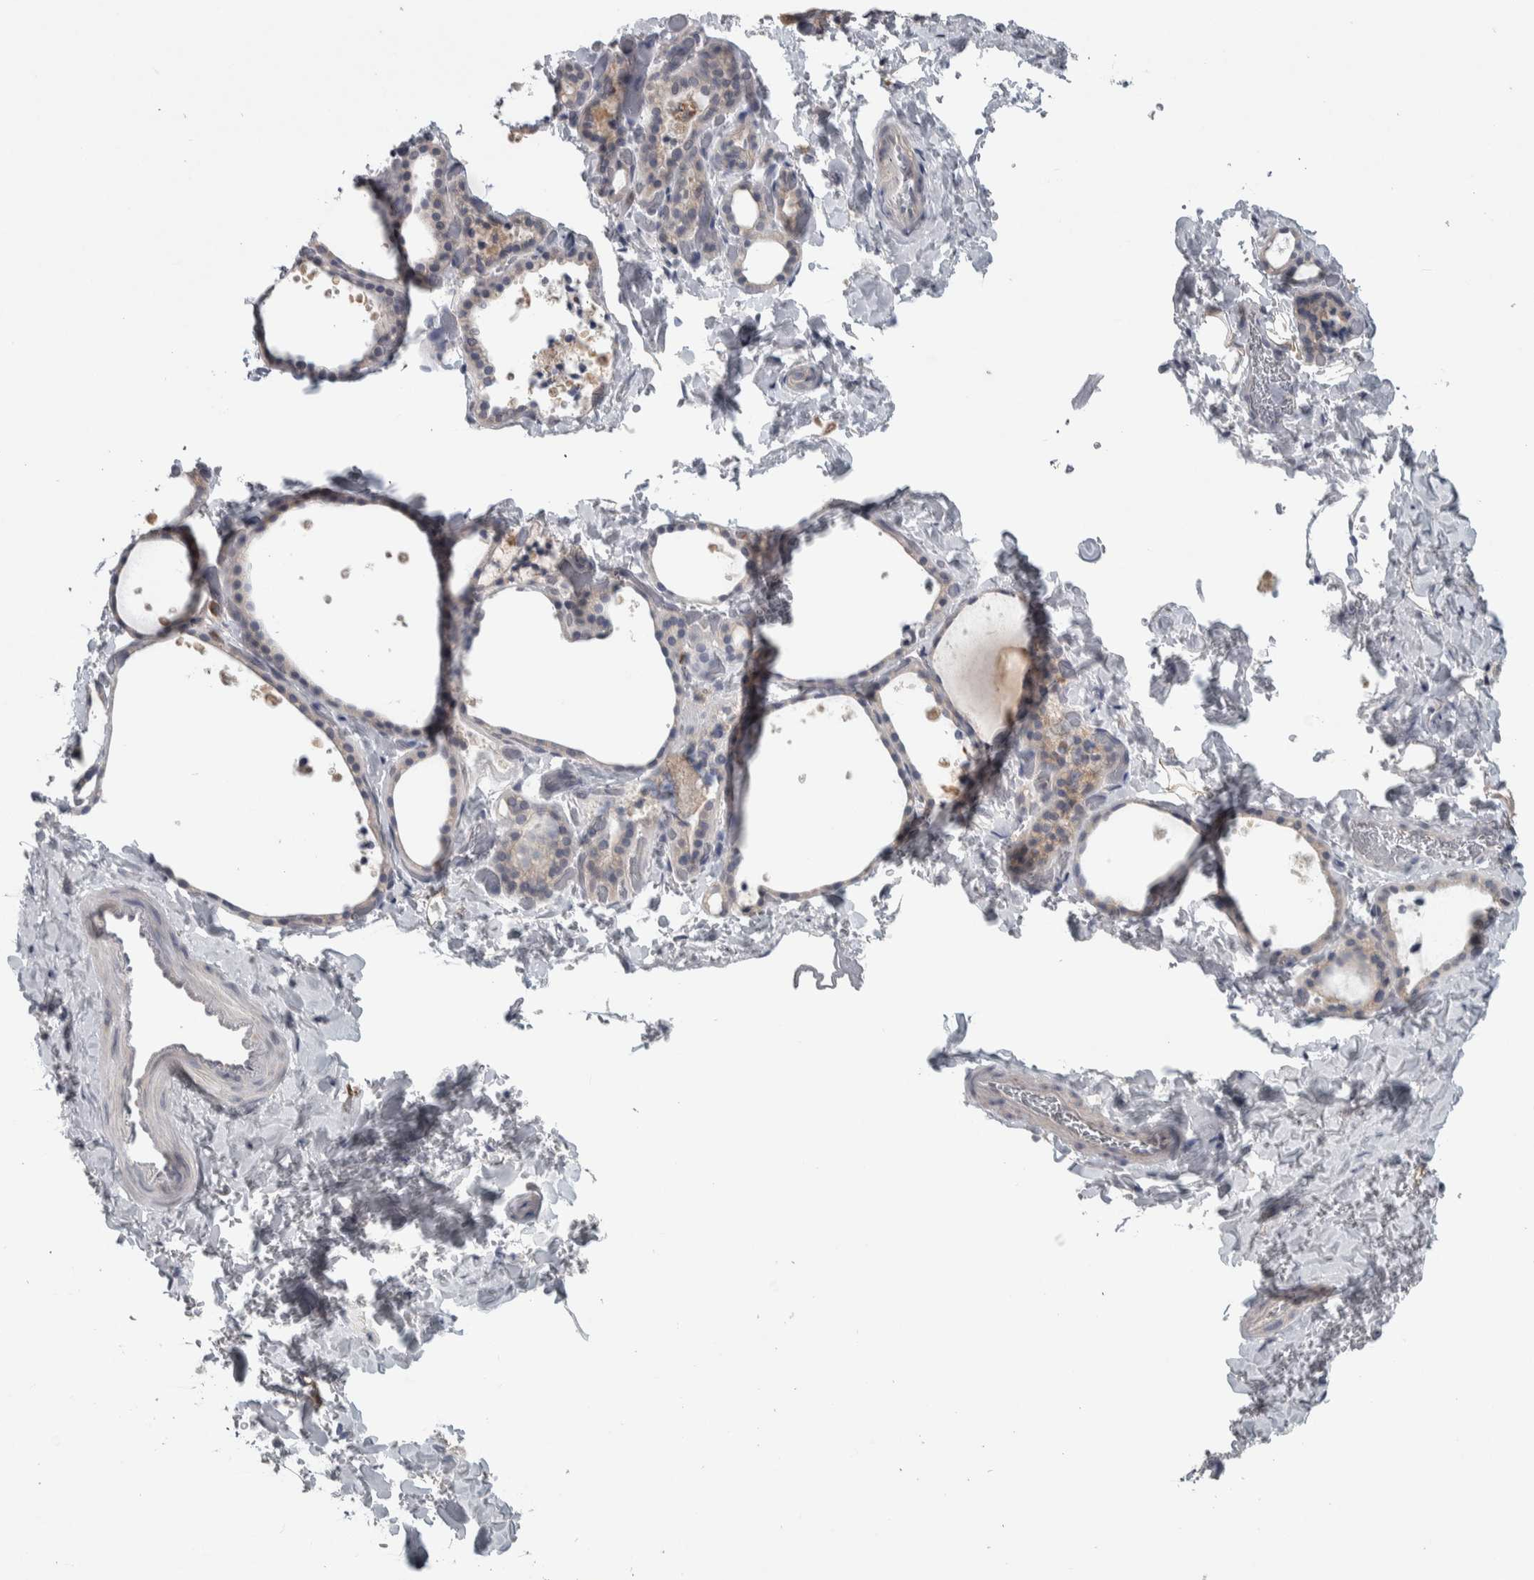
{"staining": {"intensity": "weak", "quantity": ">75%", "location": "cytoplasmic/membranous"}, "tissue": "thyroid gland", "cell_type": "Glandular cells", "image_type": "normal", "snomed": [{"axis": "morphology", "description": "Normal tissue, NOS"}, {"axis": "topography", "description": "Thyroid gland"}], "caption": "Weak cytoplasmic/membranous protein positivity is identified in about >75% of glandular cells in thyroid gland.", "gene": "SRP68", "patient": {"sex": "female", "age": 44}}